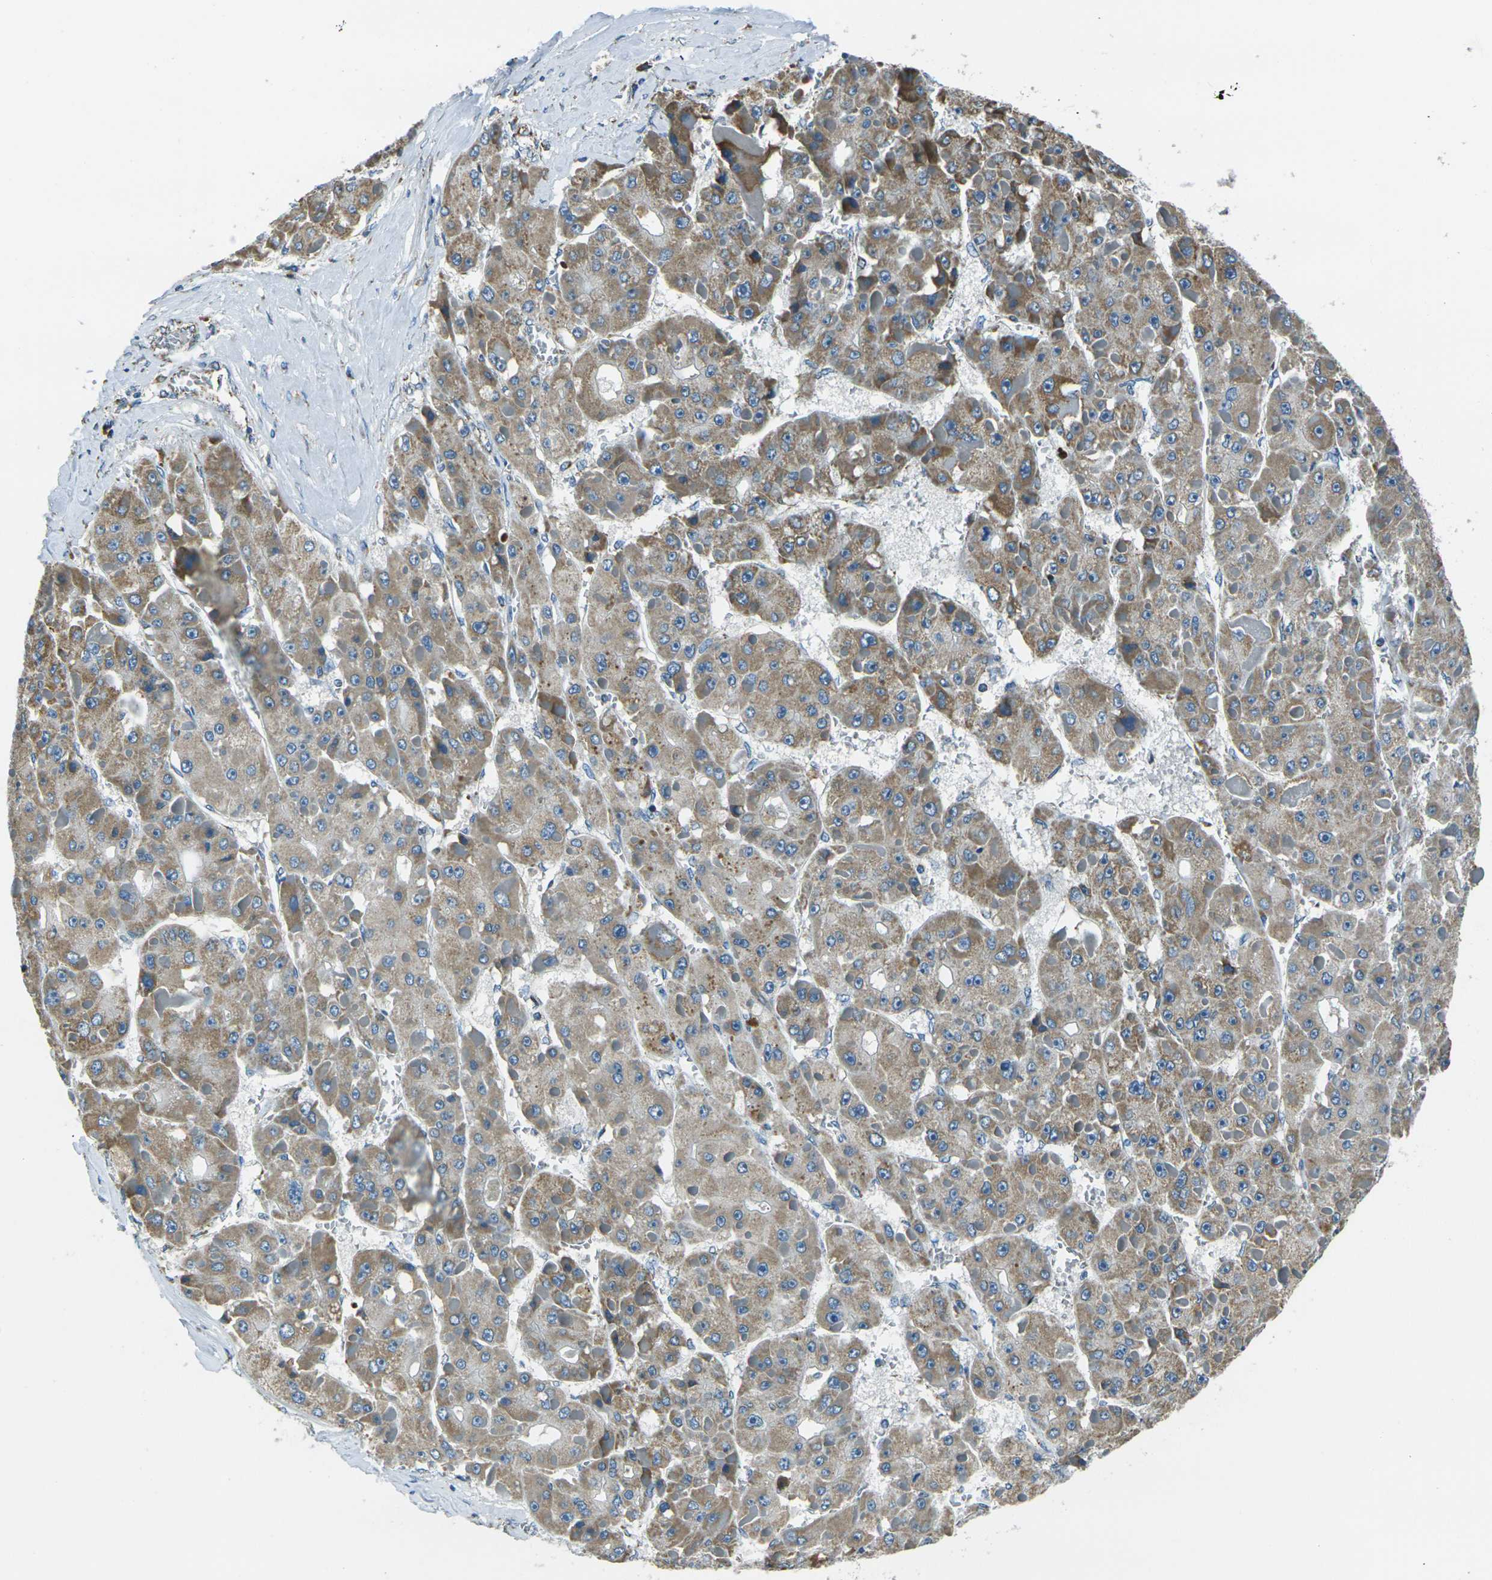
{"staining": {"intensity": "moderate", "quantity": ">75%", "location": "cytoplasmic/membranous"}, "tissue": "liver cancer", "cell_type": "Tumor cells", "image_type": "cancer", "snomed": [{"axis": "morphology", "description": "Carcinoma, Hepatocellular, NOS"}, {"axis": "topography", "description": "Liver"}], "caption": "A micrograph of liver cancer stained for a protein displays moderate cytoplasmic/membranous brown staining in tumor cells. Nuclei are stained in blue.", "gene": "IRF3", "patient": {"sex": "female", "age": 73}}